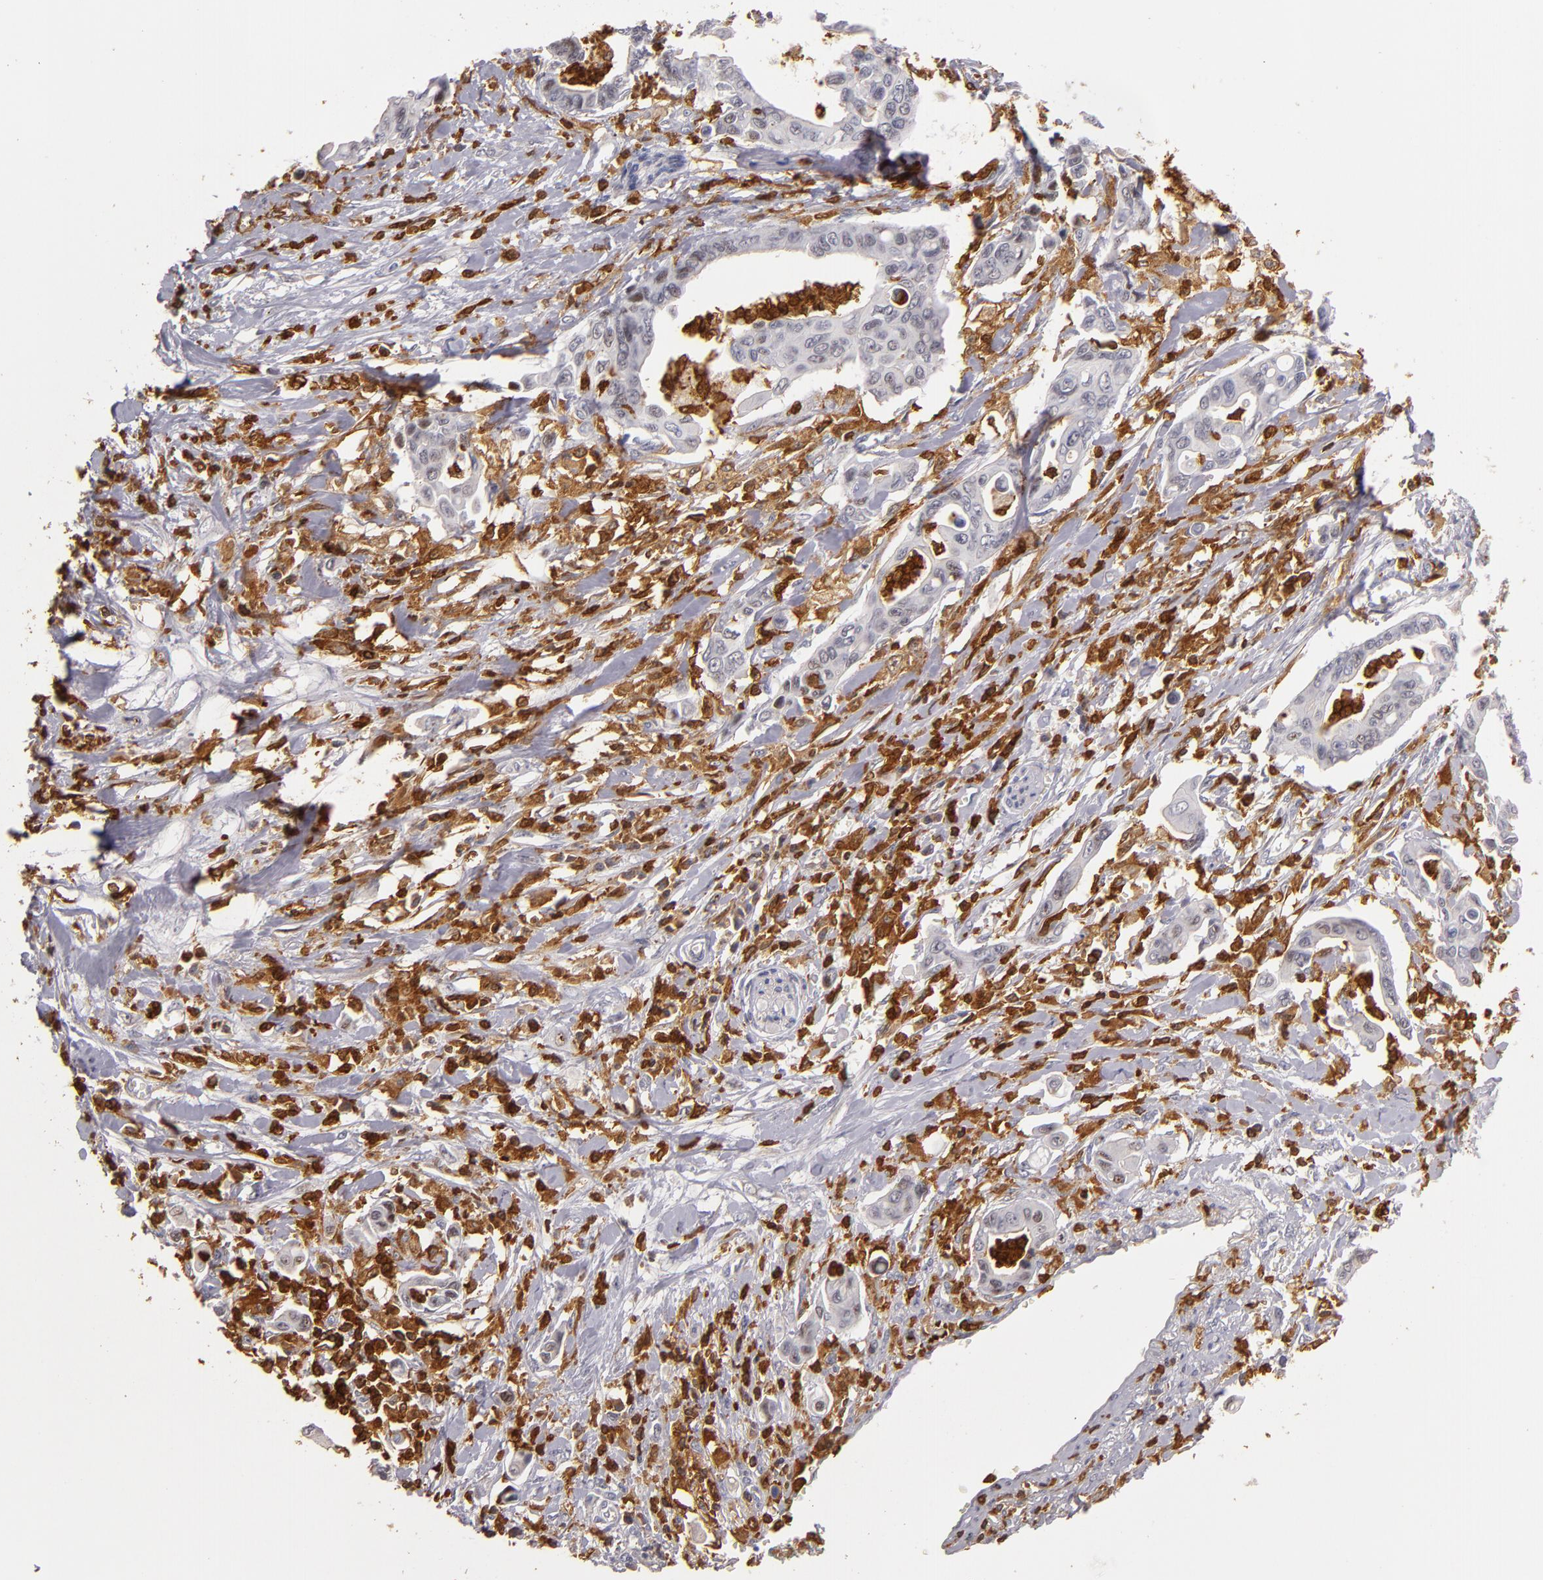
{"staining": {"intensity": "weak", "quantity": ">75%", "location": "nuclear"}, "tissue": "pancreatic cancer", "cell_type": "Tumor cells", "image_type": "cancer", "snomed": [{"axis": "morphology", "description": "Adenocarcinoma, NOS"}, {"axis": "topography", "description": "Pancreas"}], "caption": "The micrograph shows staining of adenocarcinoma (pancreatic), revealing weak nuclear protein expression (brown color) within tumor cells.", "gene": "WAS", "patient": {"sex": "female", "age": 70}}